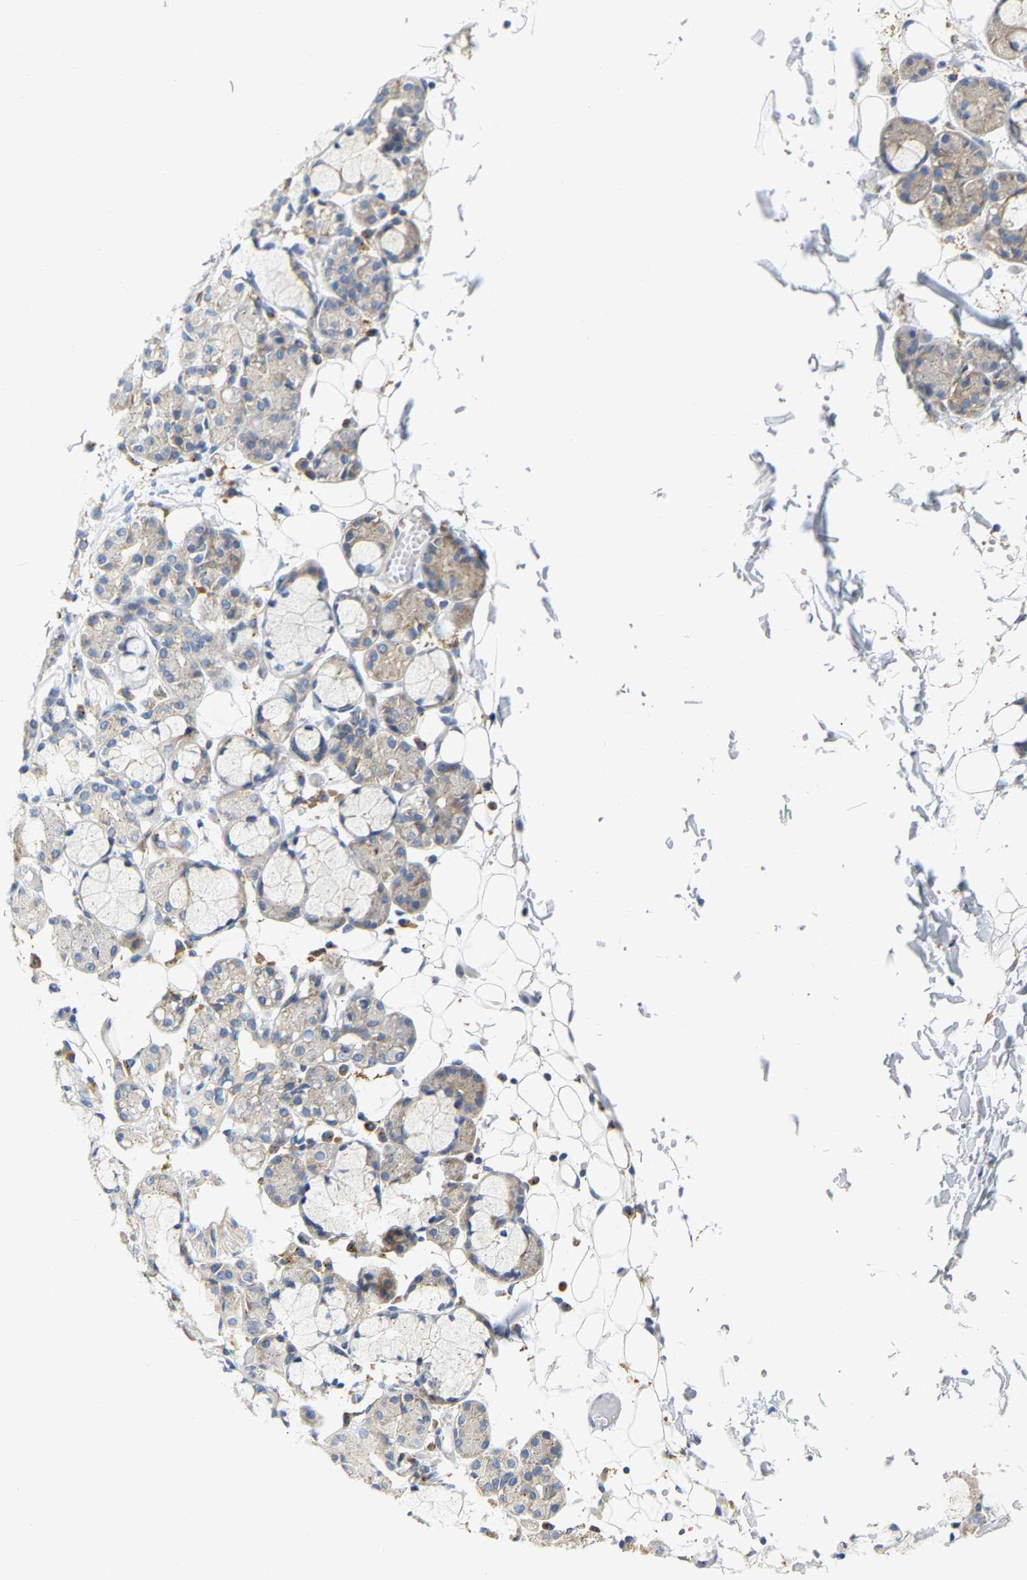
{"staining": {"intensity": "weak", "quantity": "25%-75%", "location": "cytoplasmic/membranous"}, "tissue": "salivary gland", "cell_type": "Glandular cells", "image_type": "normal", "snomed": [{"axis": "morphology", "description": "Normal tissue, NOS"}, {"axis": "topography", "description": "Salivary gland"}], "caption": "A high-resolution histopathology image shows IHC staining of benign salivary gland, which displays weak cytoplasmic/membranous staining in approximately 25%-75% of glandular cells.", "gene": "PCNT", "patient": {"sex": "male", "age": 63}}